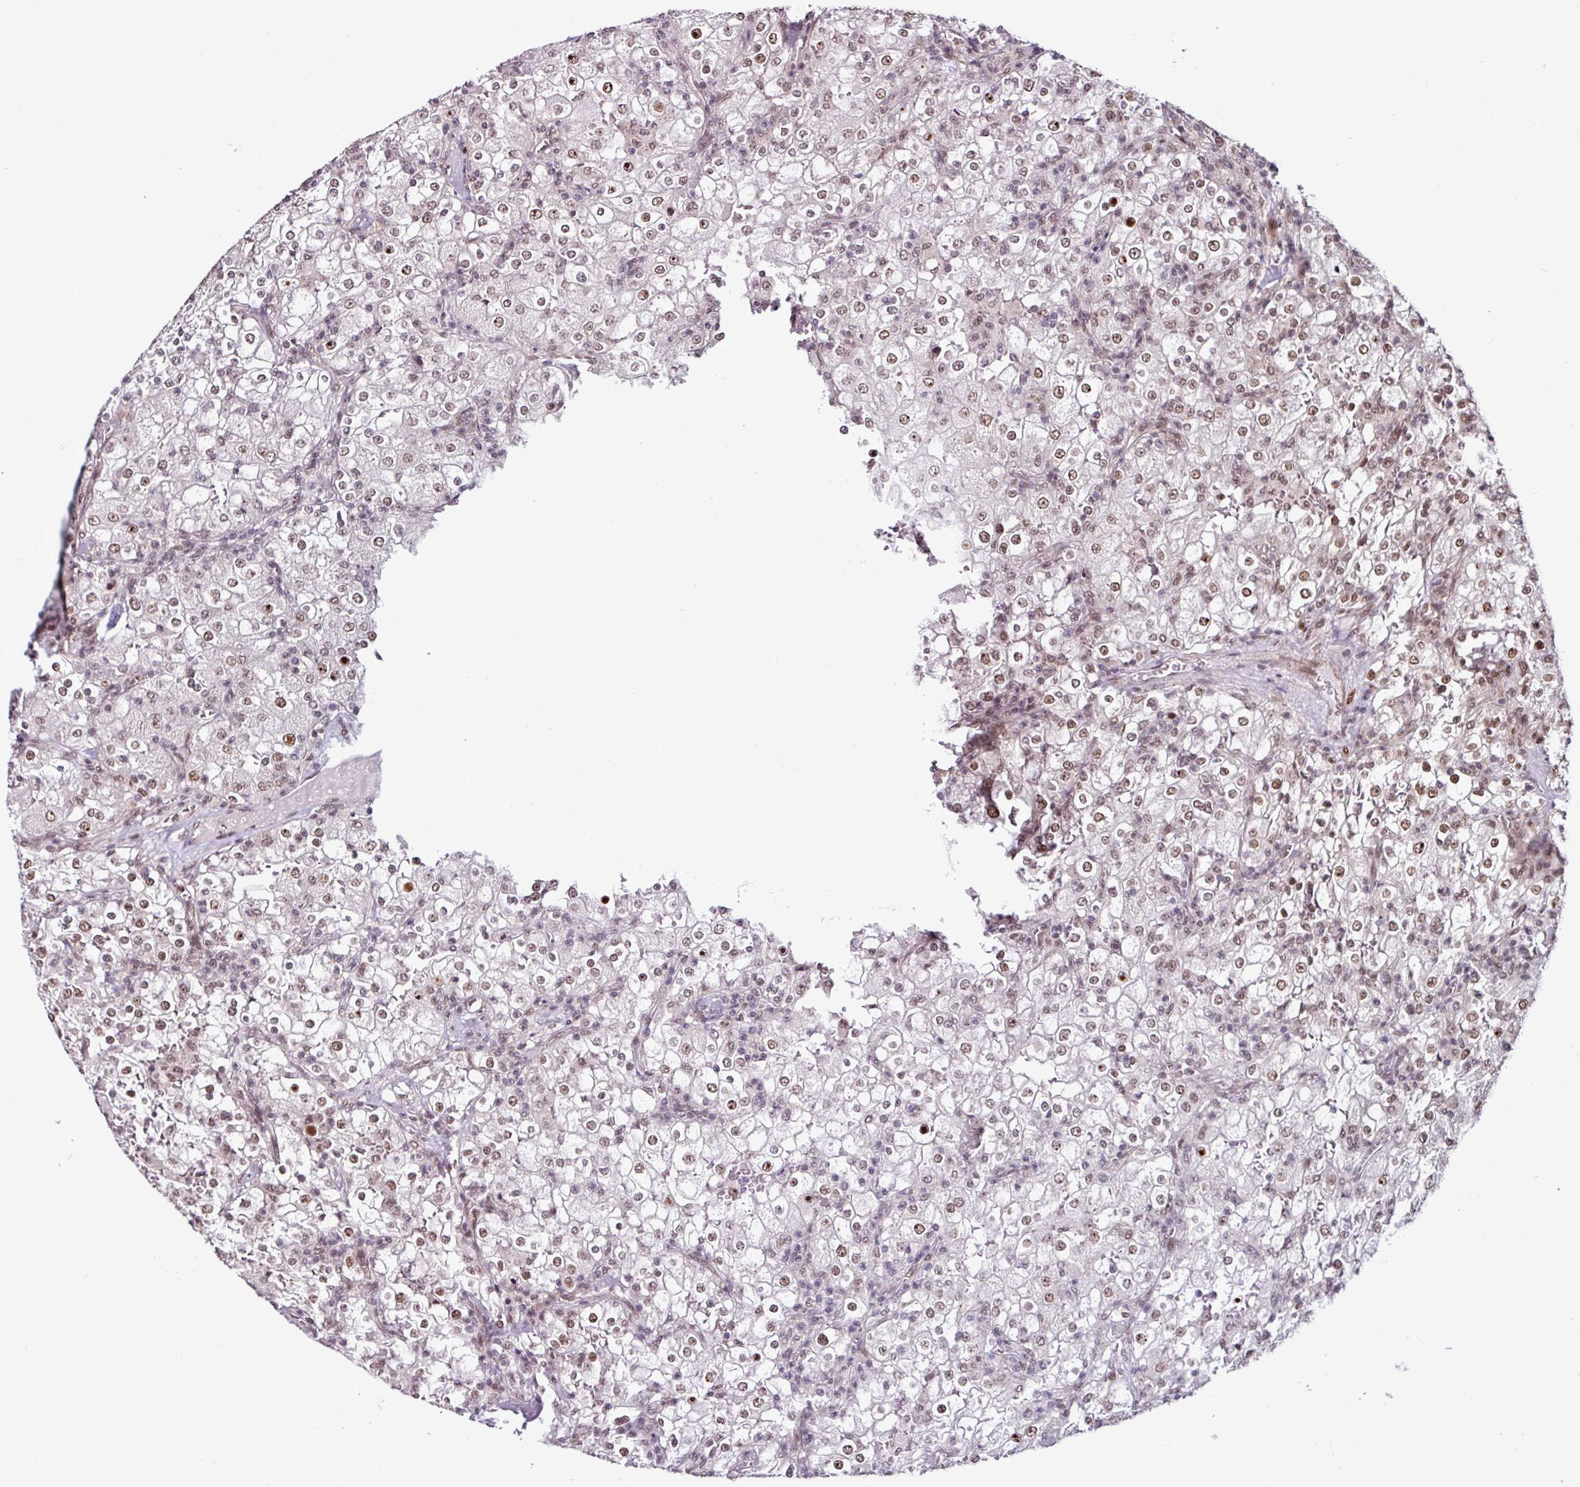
{"staining": {"intensity": "moderate", "quantity": "25%-75%", "location": "nuclear"}, "tissue": "renal cancer", "cell_type": "Tumor cells", "image_type": "cancer", "snomed": [{"axis": "morphology", "description": "Adenocarcinoma, NOS"}, {"axis": "topography", "description": "Kidney"}], "caption": "Renal cancer (adenocarcinoma) tissue displays moderate nuclear expression in approximately 25%-75% of tumor cells, visualized by immunohistochemistry. The protein of interest is shown in brown color, while the nuclei are stained blue.", "gene": "MORF4L2", "patient": {"sex": "female", "age": 74}}